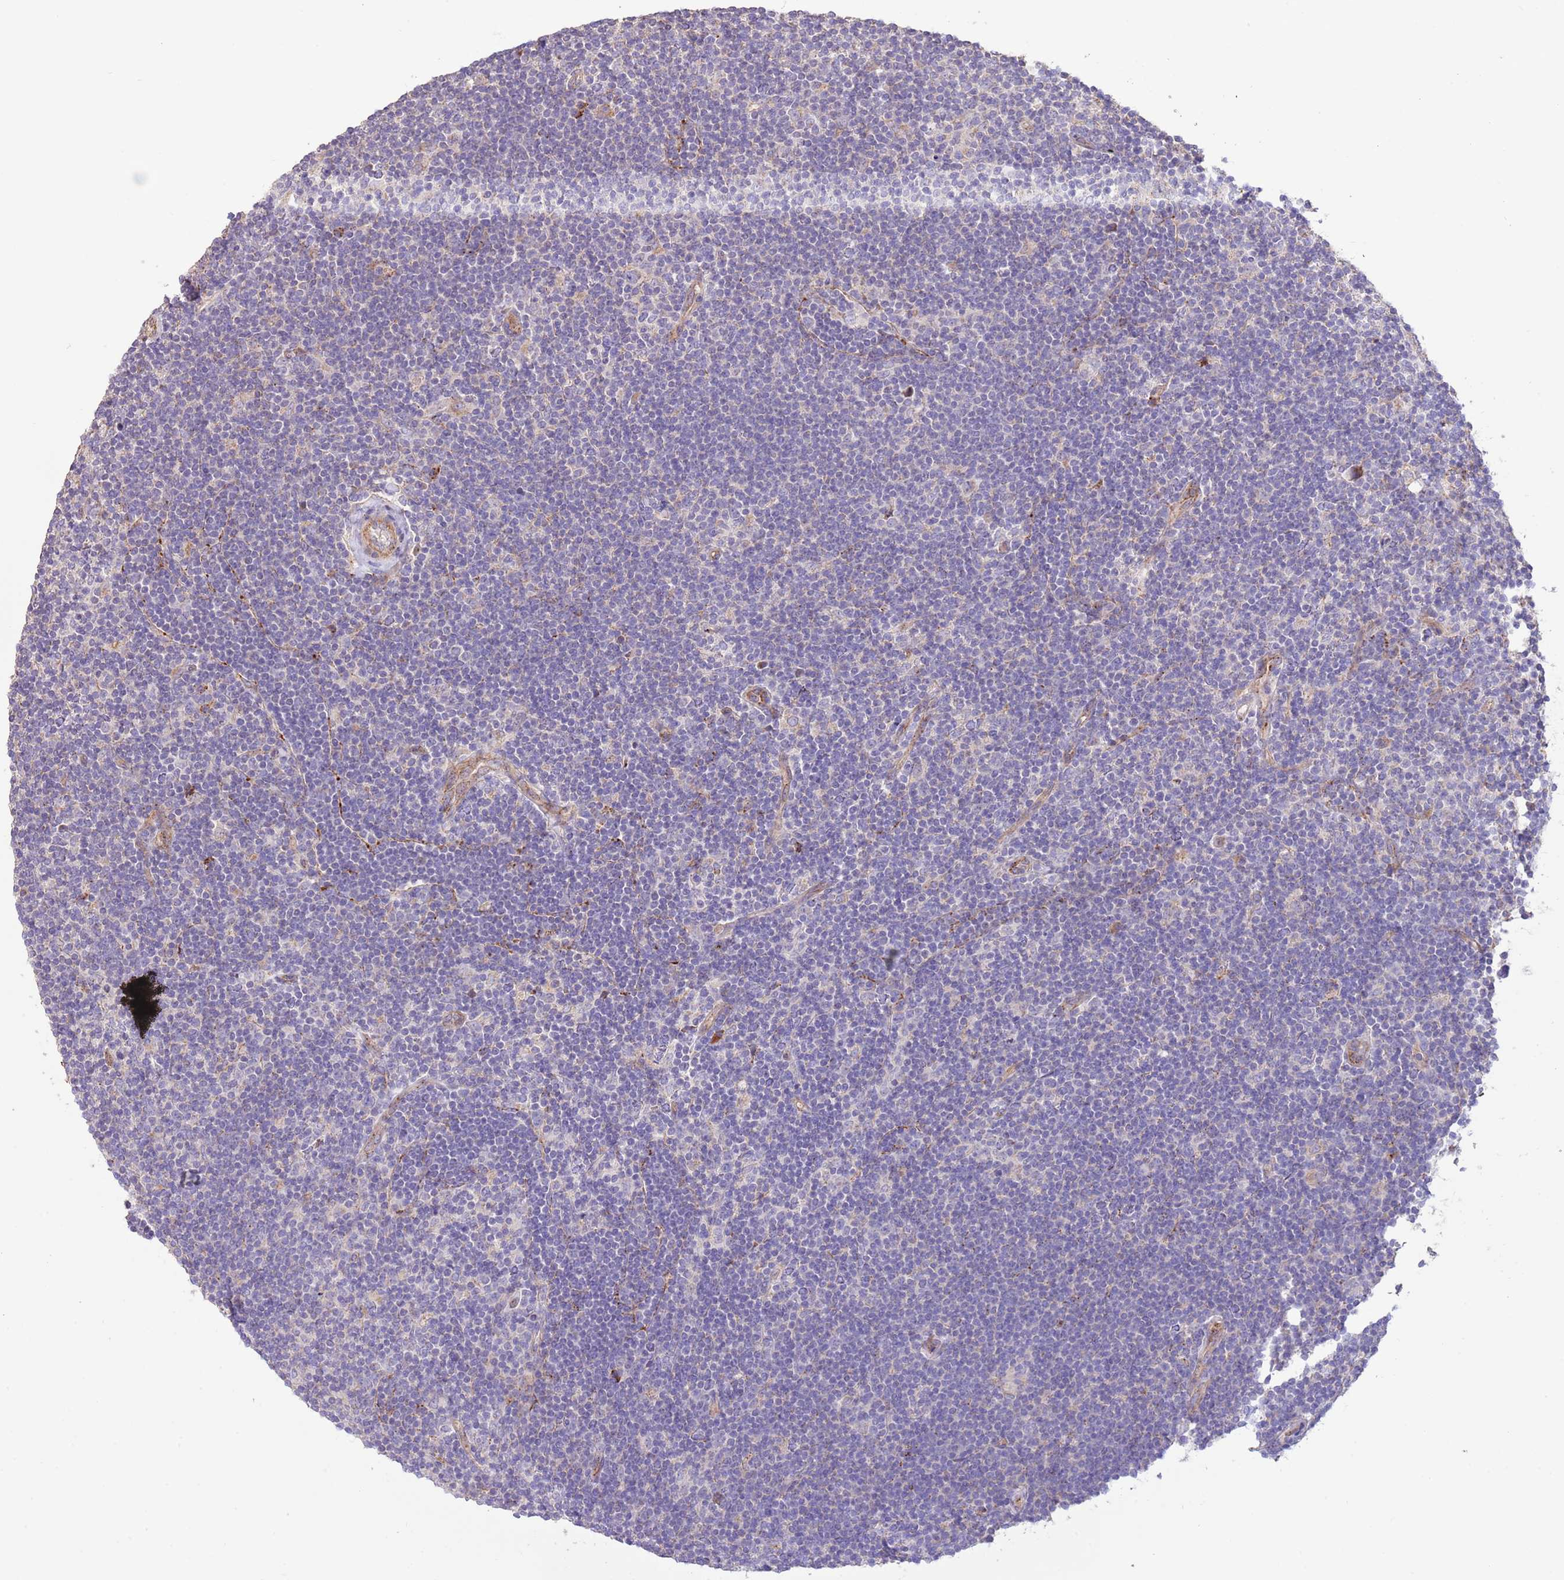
{"staining": {"intensity": "negative", "quantity": "none", "location": "none"}, "tissue": "lymphoma", "cell_type": "Tumor cells", "image_type": "cancer", "snomed": [{"axis": "morphology", "description": "Hodgkin's disease, NOS"}, {"axis": "topography", "description": "Lymph node"}], "caption": "A photomicrograph of Hodgkin's disease stained for a protein exhibits no brown staining in tumor cells. (DAB IHC with hematoxylin counter stain).", "gene": "DOCK6", "patient": {"sex": "female", "age": 57}}